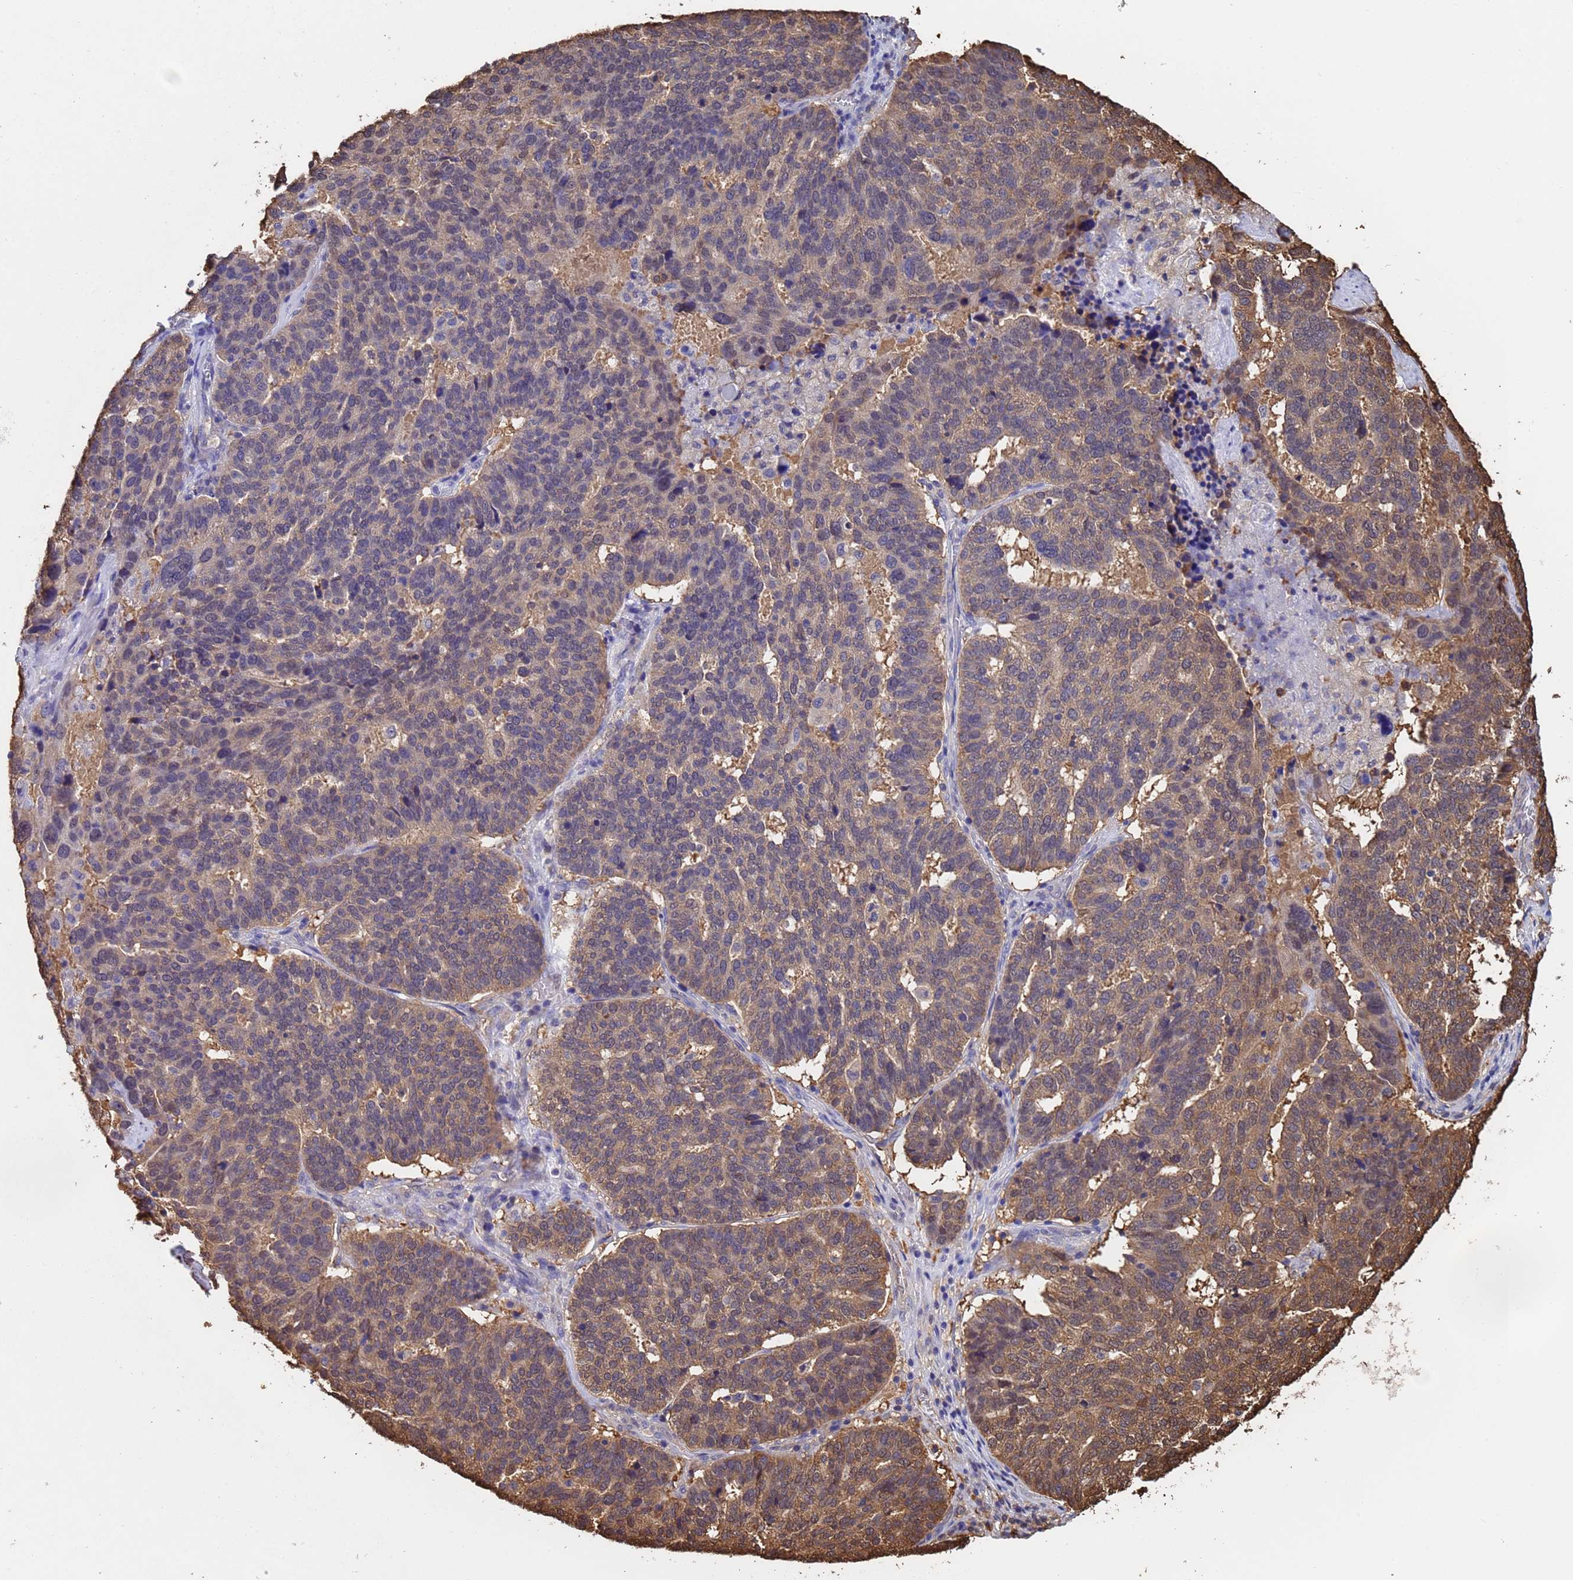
{"staining": {"intensity": "moderate", "quantity": "25%-75%", "location": "cytoplasmic/membranous"}, "tissue": "ovarian cancer", "cell_type": "Tumor cells", "image_type": "cancer", "snomed": [{"axis": "morphology", "description": "Cystadenocarcinoma, serous, NOS"}, {"axis": "topography", "description": "Ovary"}], "caption": "An immunohistochemistry (IHC) image of neoplastic tissue is shown. Protein staining in brown highlights moderate cytoplasmic/membranous positivity in serous cystadenocarcinoma (ovarian) within tumor cells. Using DAB (brown) and hematoxylin (blue) stains, captured at high magnification using brightfield microscopy.", "gene": "FAM25A", "patient": {"sex": "female", "age": 59}}